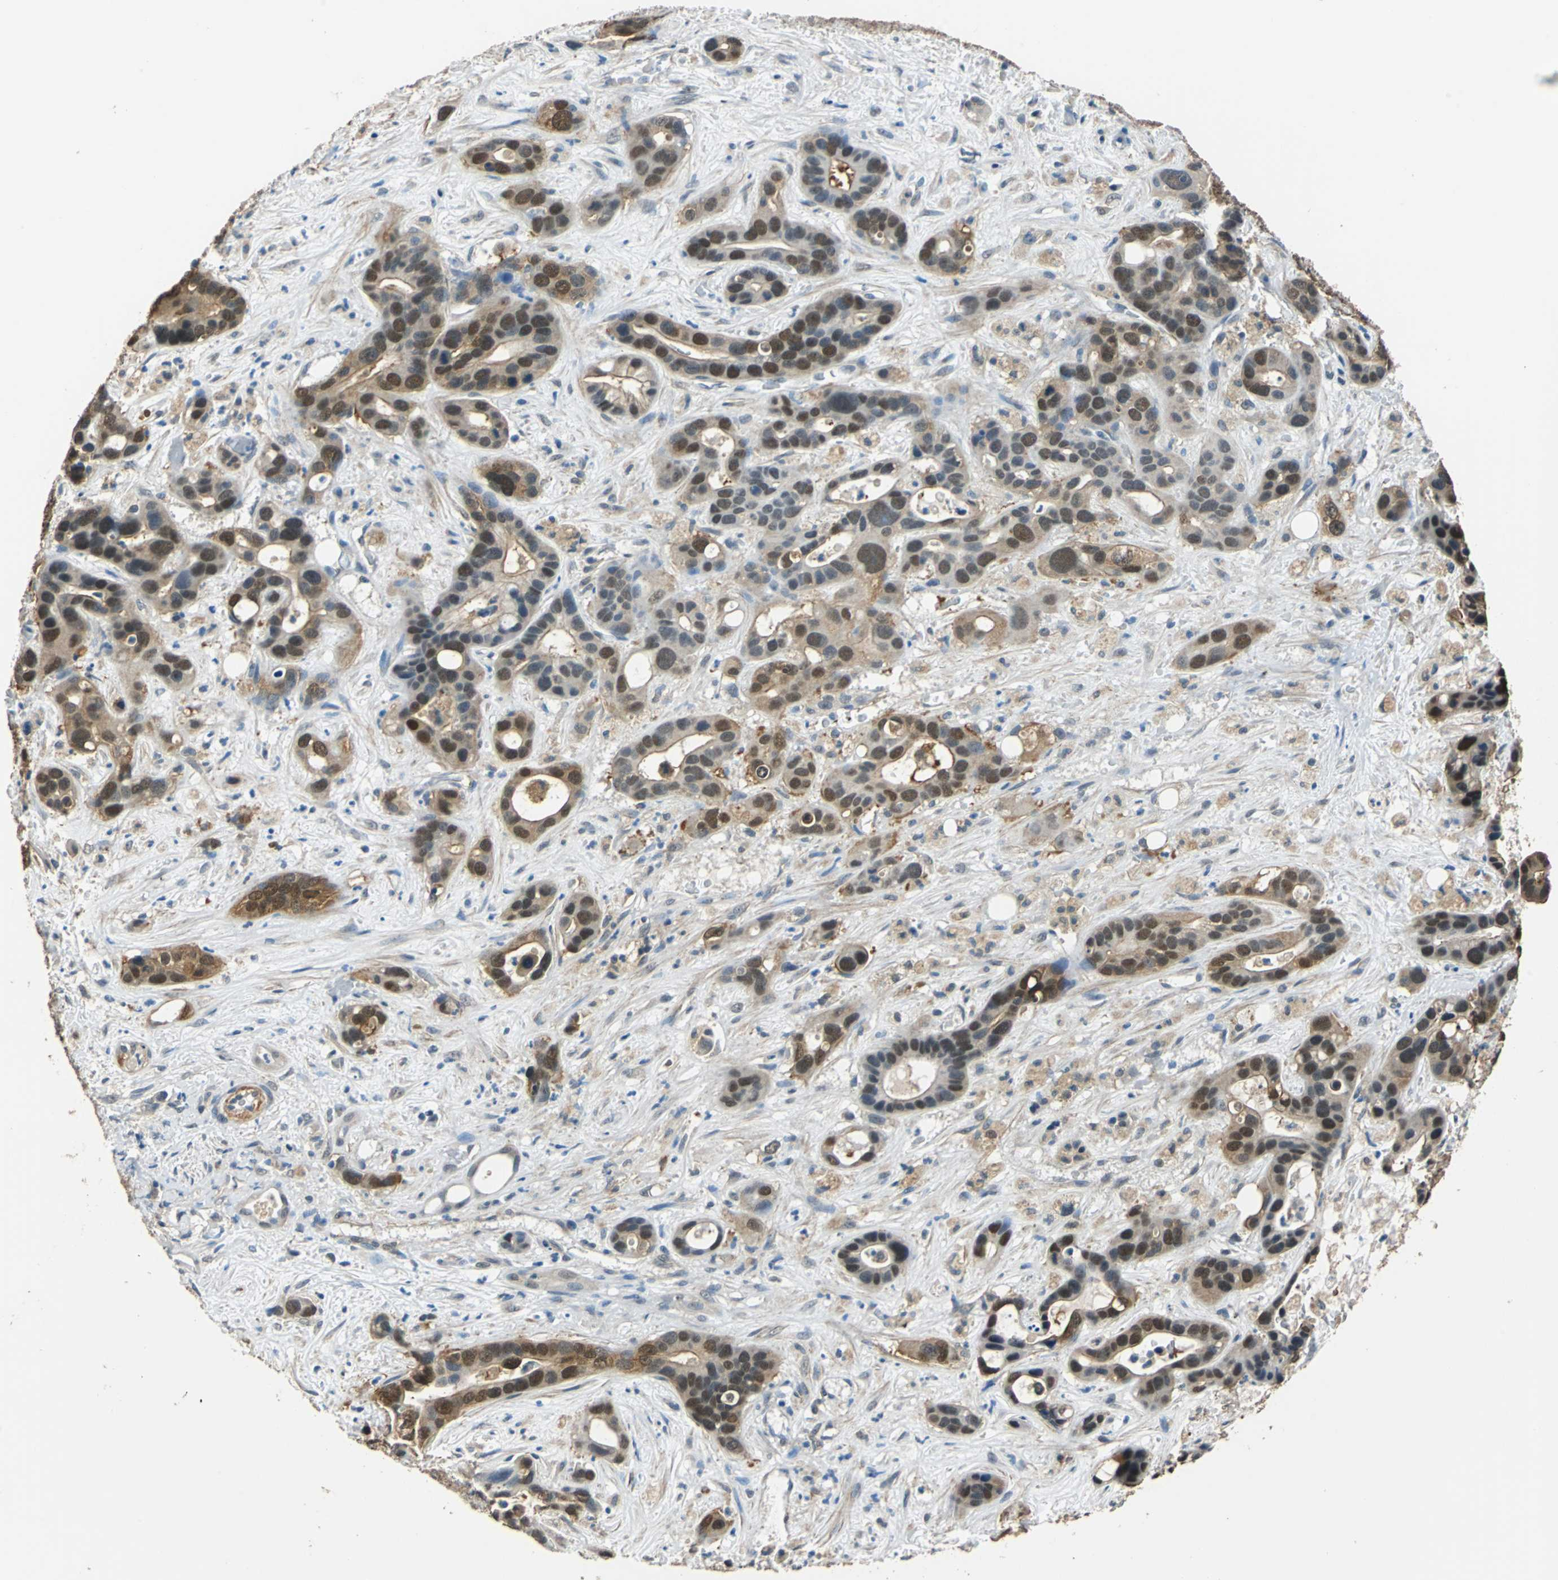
{"staining": {"intensity": "strong", "quantity": ">75%", "location": "cytoplasmic/membranous,nuclear"}, "tissue": "liver cancer", "cell_type": "Tumor cells", "image_type": "cancer", "snomed": [{"axis": "morphology", "description": "Cholangiocarcinoma"}, {"axis": "topography", "description": "Liver"}], "caption": "Immunohistochemistry (IHC) (DAB) staining of cholangiocarcinoma (liver) shows strong cytoplasmic/membranous and nuclear protein positivity in approximately >75% of tumor cells. The staining is performed using DAB (3,3'-diaminobenzidine) brown chromogen to label protein expression. The nuclei are counter-stained blue using hematoxylin.", "gene": "FKBP4", "patient": {"sex": "female", "age": 65}}